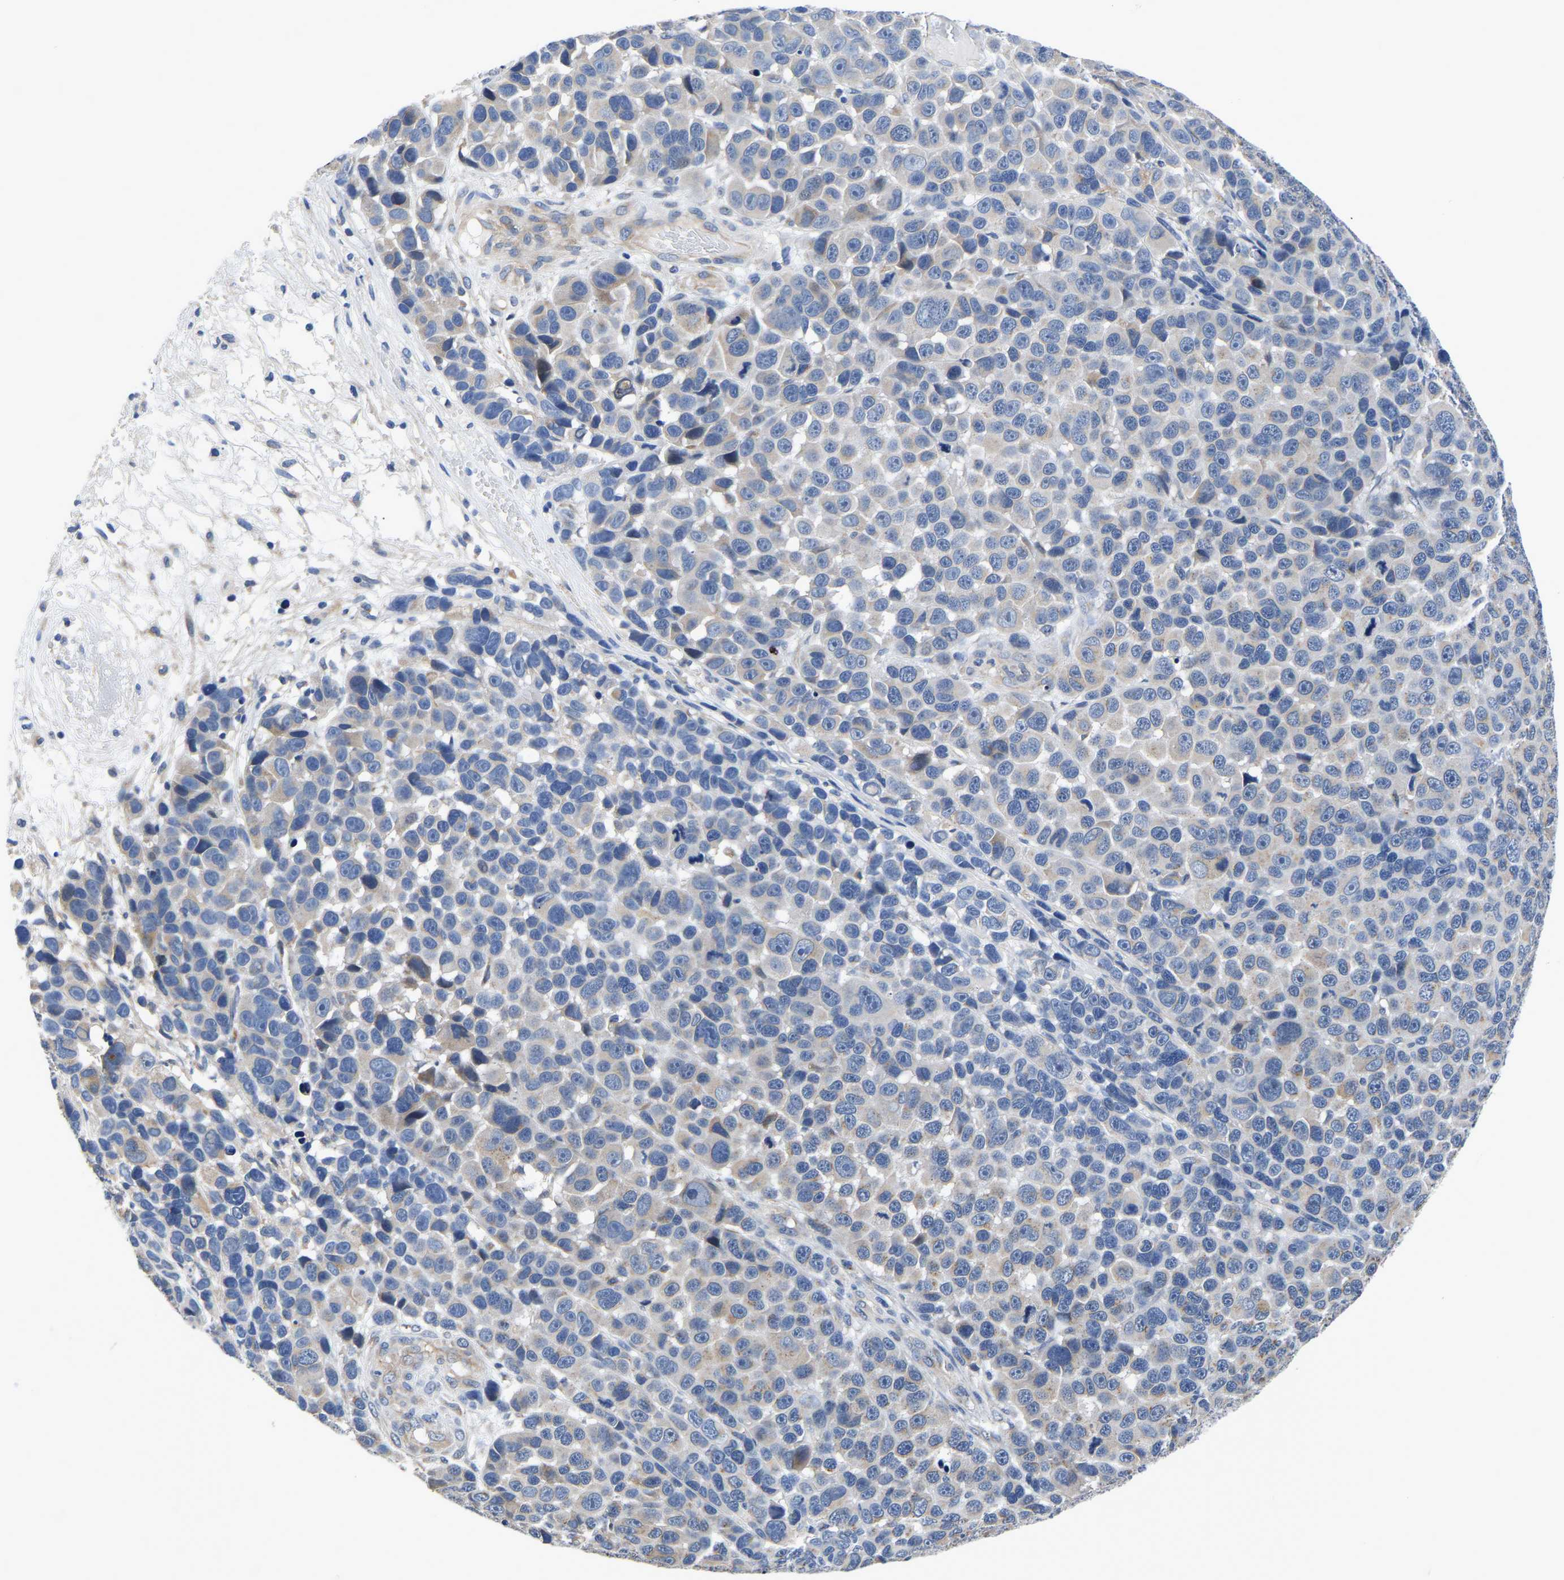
{"staining": {"intensity": "negative", "quantity": "none", "location": "none"}, "tissue": "melanoma", "cell_type": "Tumor cells", "image_type": "cancer", "snomed": [{"axis": "morphology", "description": "Malignant melanoma, NOS"}, {"axis": "topography", "description": "Skin"}], "caption": "IHC of melanoma reveals no expression in tumor cells. The staining was performed using DAB to visualize the protein expression in brown, while the nuclei were stained in blue with hematoxylin (Magnification: 20x).", "gene": "PDLIM7", "patient": {"sex": "male", "age": 53}}